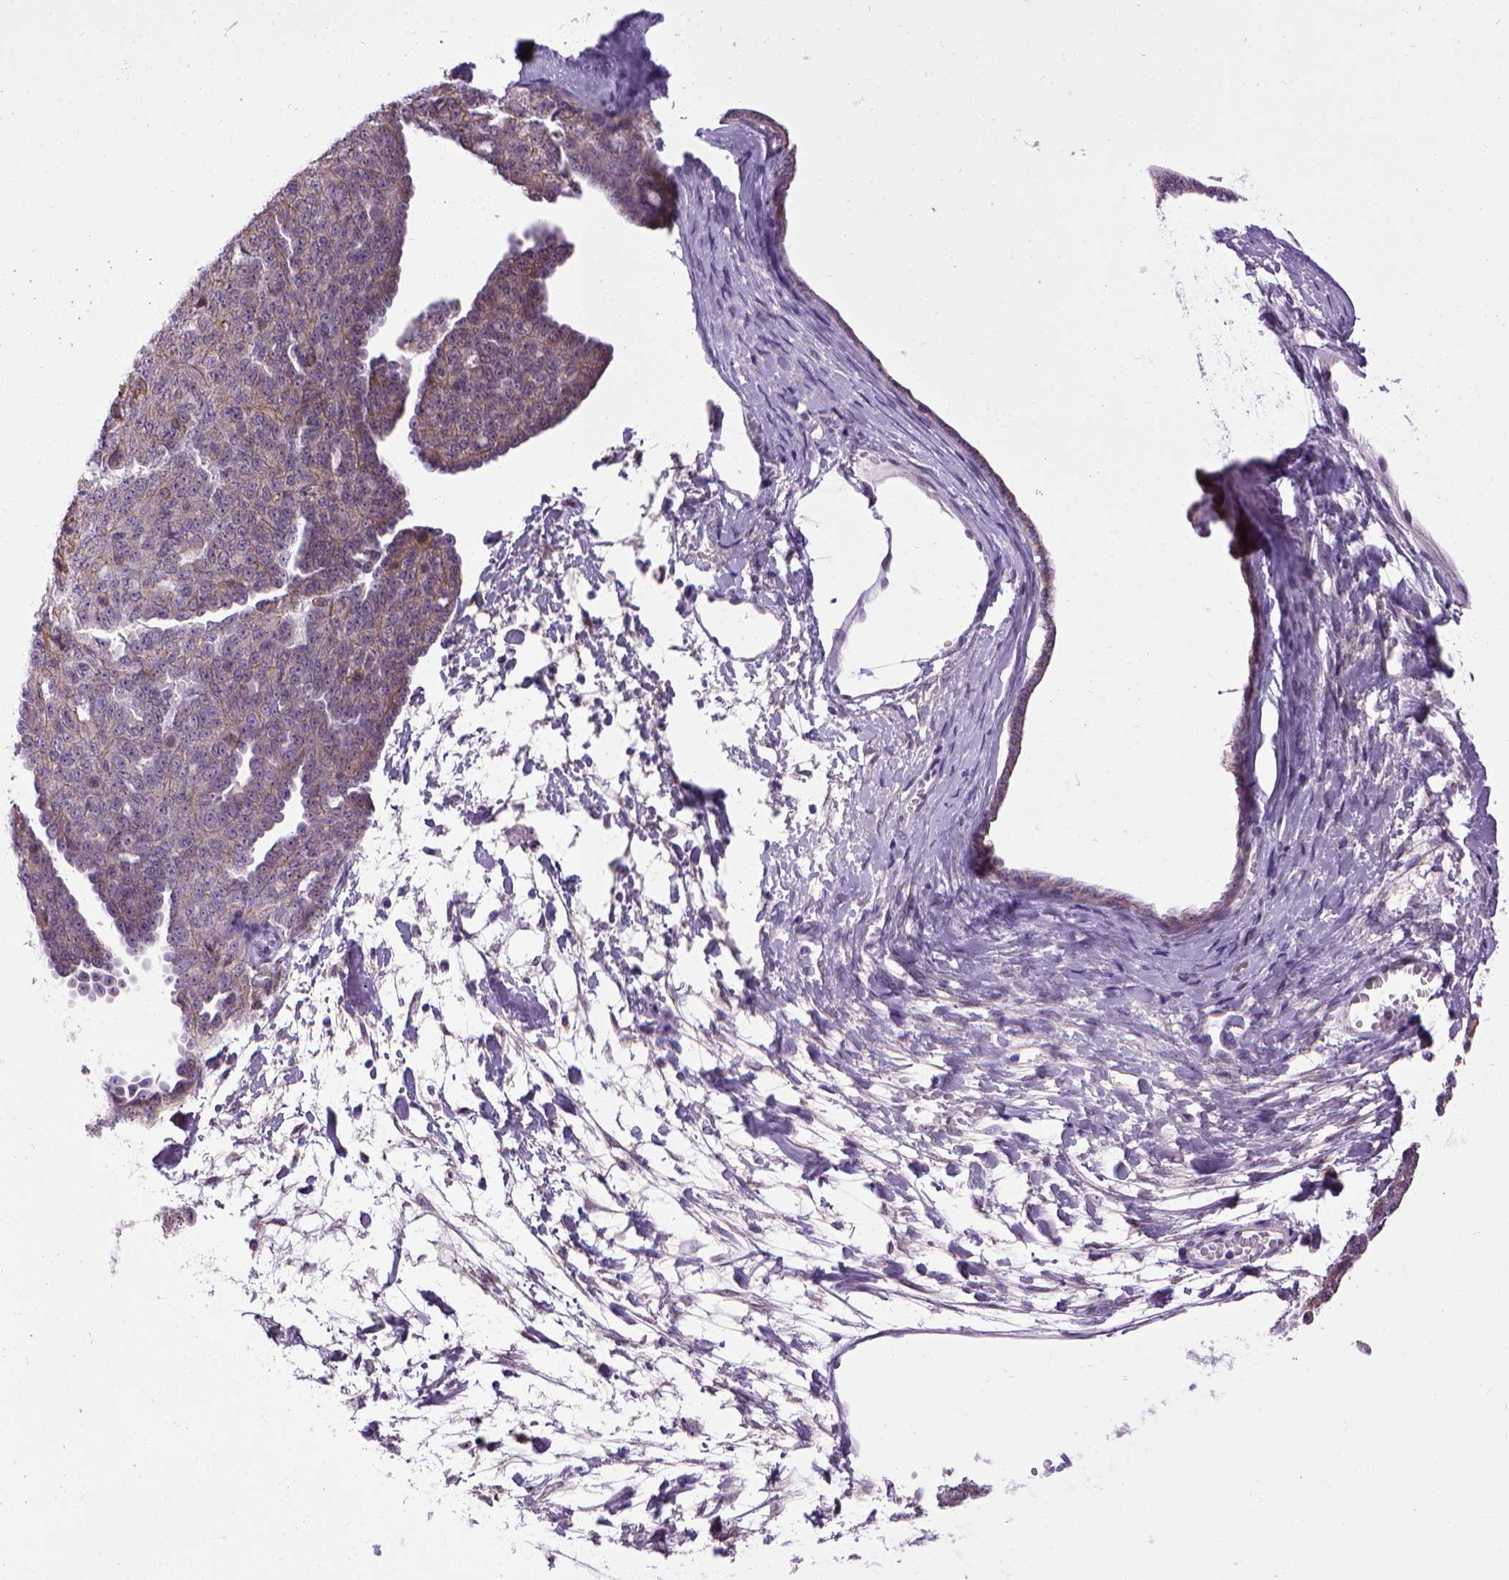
{"staining": {"intensity": "moderate", "quantity": "<25%", "location": "cytoplasmic/membranous"}, "tissue": "ovarian cancer", "cell_type": "Tumor cells", "image_type": "cancer", "snomed": [{"axis": "morphology", "description": "Cystadenocarcinoma, serous, NOS"}, {"axis": "topography", "description": "Ovary"}], "caption": "Approximately <25% of tumor cells in serous cystadenocarcinoma (ovarian) show moderate cytoplasmic/membranous protein staining as visualized by brown immunohistochemical staining.", "gene": "CDH1", "patient": {"sex": "female", "age": 71}}